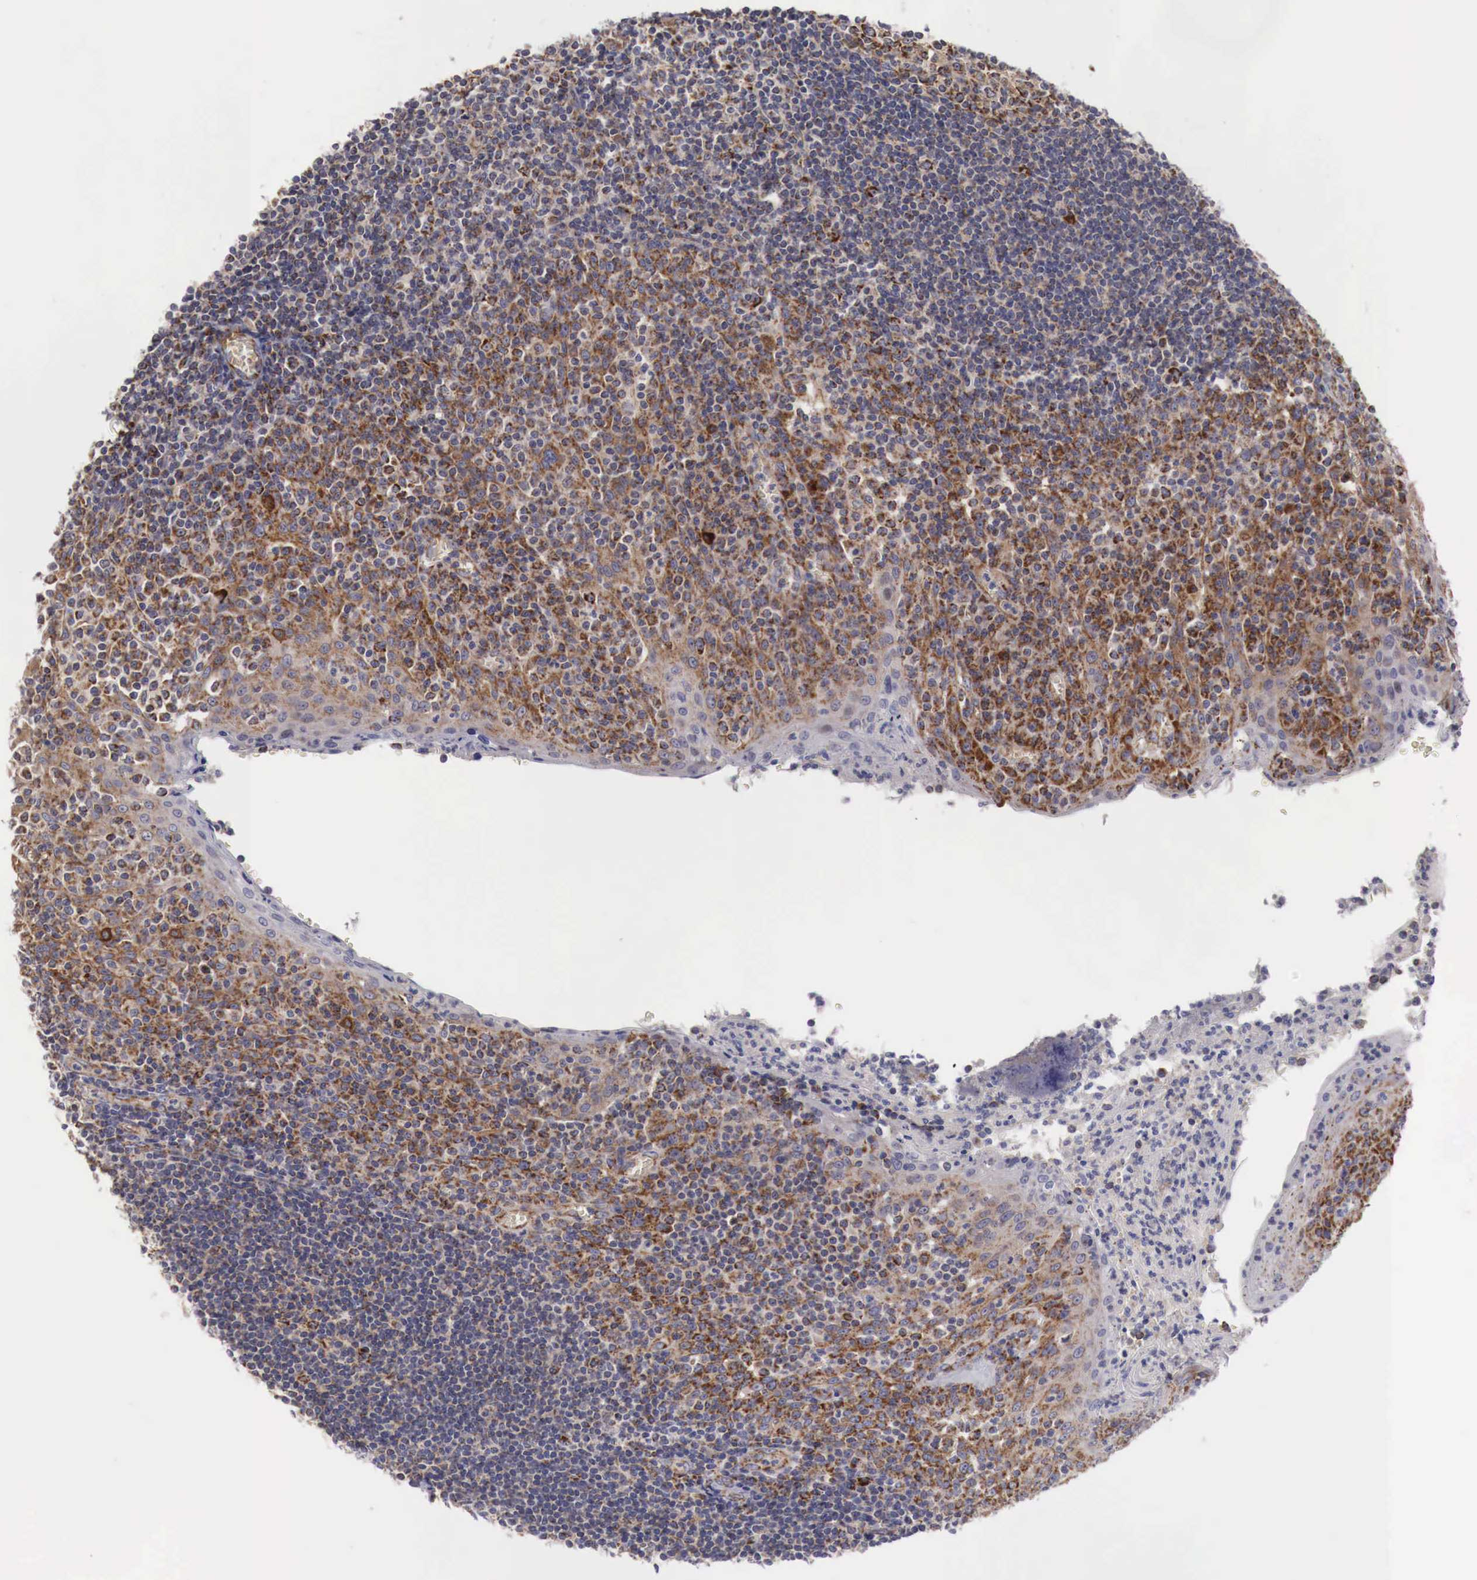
{"staining": {"intensity": "strong", "quantity": "25%-75%", "location": "cytoplasmic/membranous"}, "tissue": "tonsil", "cell_type": "Germinal center cells", "image_type": "normal", "snomed": [{"axis": "morphology", "description": "Normal tissue, NOS"}, {"axis": "topography", "description": "Tonsil"}], "caption": "Protein staining displays strong cytoplasmic/membranous expression in about 25%-75% of germinal center cells in normal tonsil.", "gene": "XPNPEP3", "patient": {"sex": "female", "age": 41}}